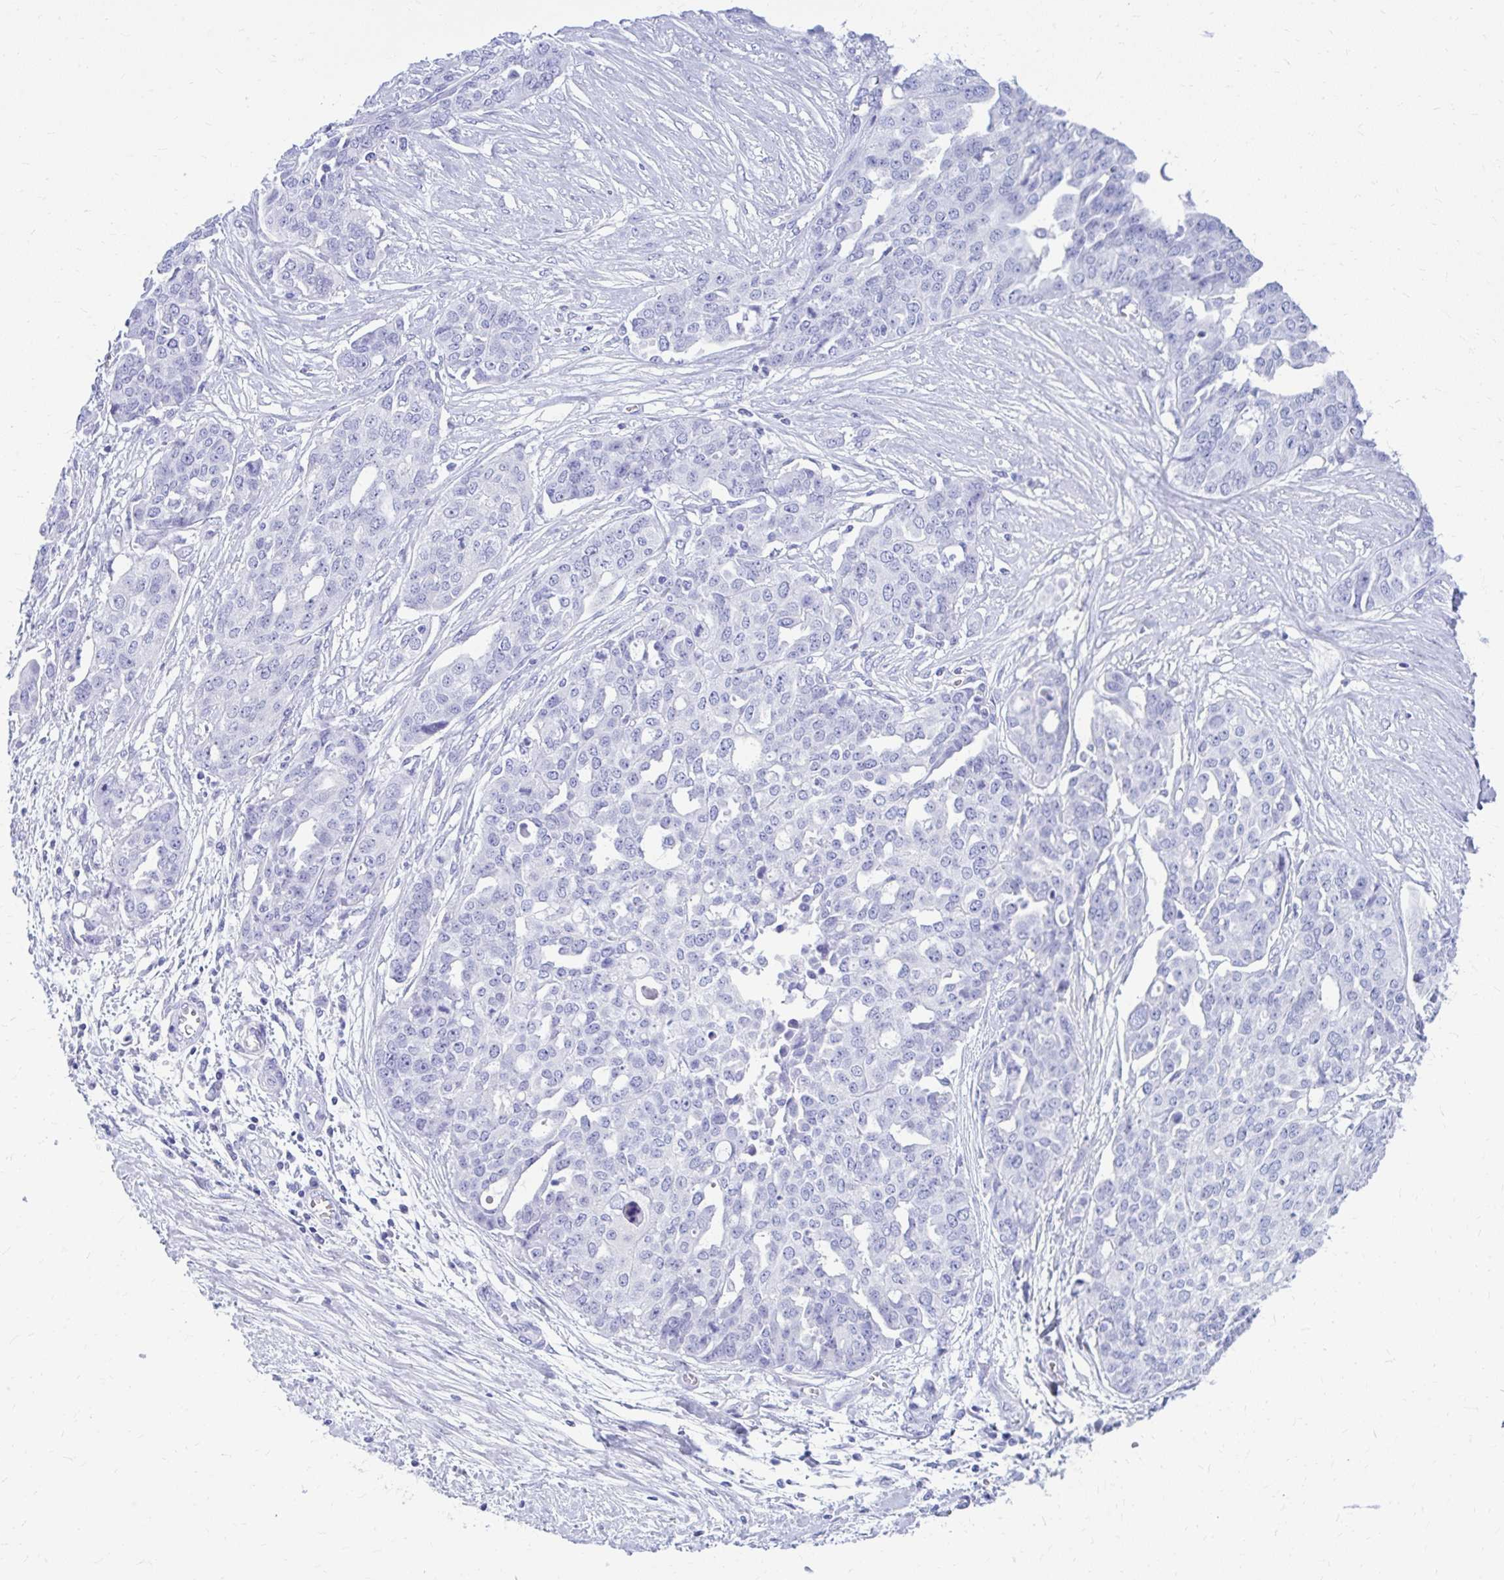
{"staining": {"intensity": "negative", "quantity": "none", "location": "none"}, "tissue": "ovarian cancer", "cell_type": "Tumor cells", "image_type": "cancer", "snomed": [{"axis": "morphology", "description": "Cystadenocarcinoma, serous, NOS"}, {"axis": "topography", "description": "Soft tissue"}, {"axis": "topography", "description": "Ovary"}], "caption": "A histopathology image of ovarian cancer stained for a protein exhibits no brown staining in tumor cells.", "gene": "NSG2", "patient": {"sex": "female", "age": 57}}